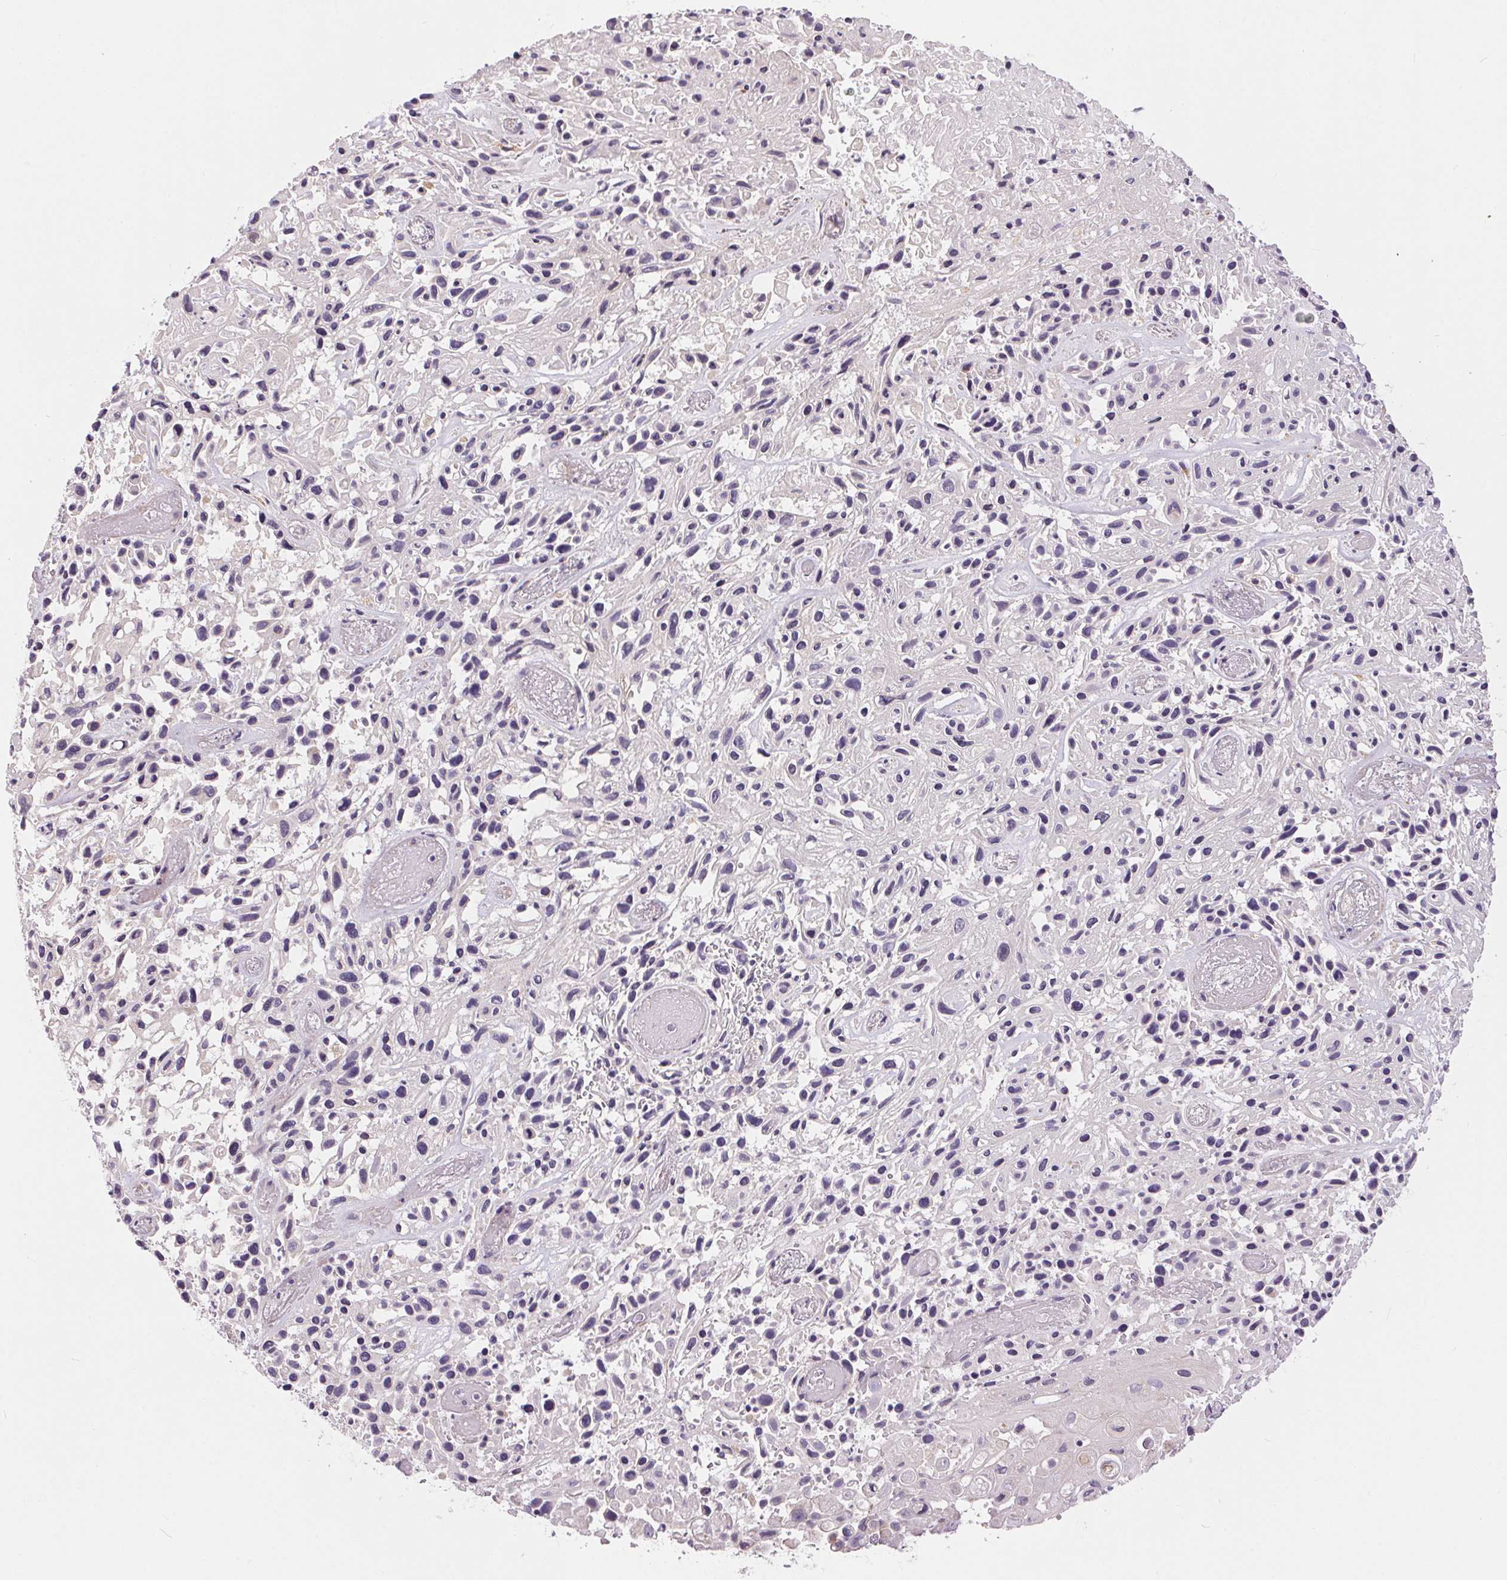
{"staining": {"intensity": "negative", "quantity": "none", "location": "none"}, "tissue": "skin cancer", "cell_type": "Tumor cells", "image_type": "cancer", "snomed": [{"axis": "morphology", "description": "Squamous cell carcinoma, NOS"}, {"axis": "topography", "description": "Skin"}], "caption": "A histopathology image of skin cancer (squamous cell carcinoma) stained for a protein demonstrates no brown staining in tumor cells. The staining was performed using DAB (3,3'-diaminobenzidine) to visualize the protein expression in brown, while the nuclei were stained in blue with hematoxylin (Magnification: 20x).", "gene": "UNC13B", "patient": {"sex": "male", "age": 82}}